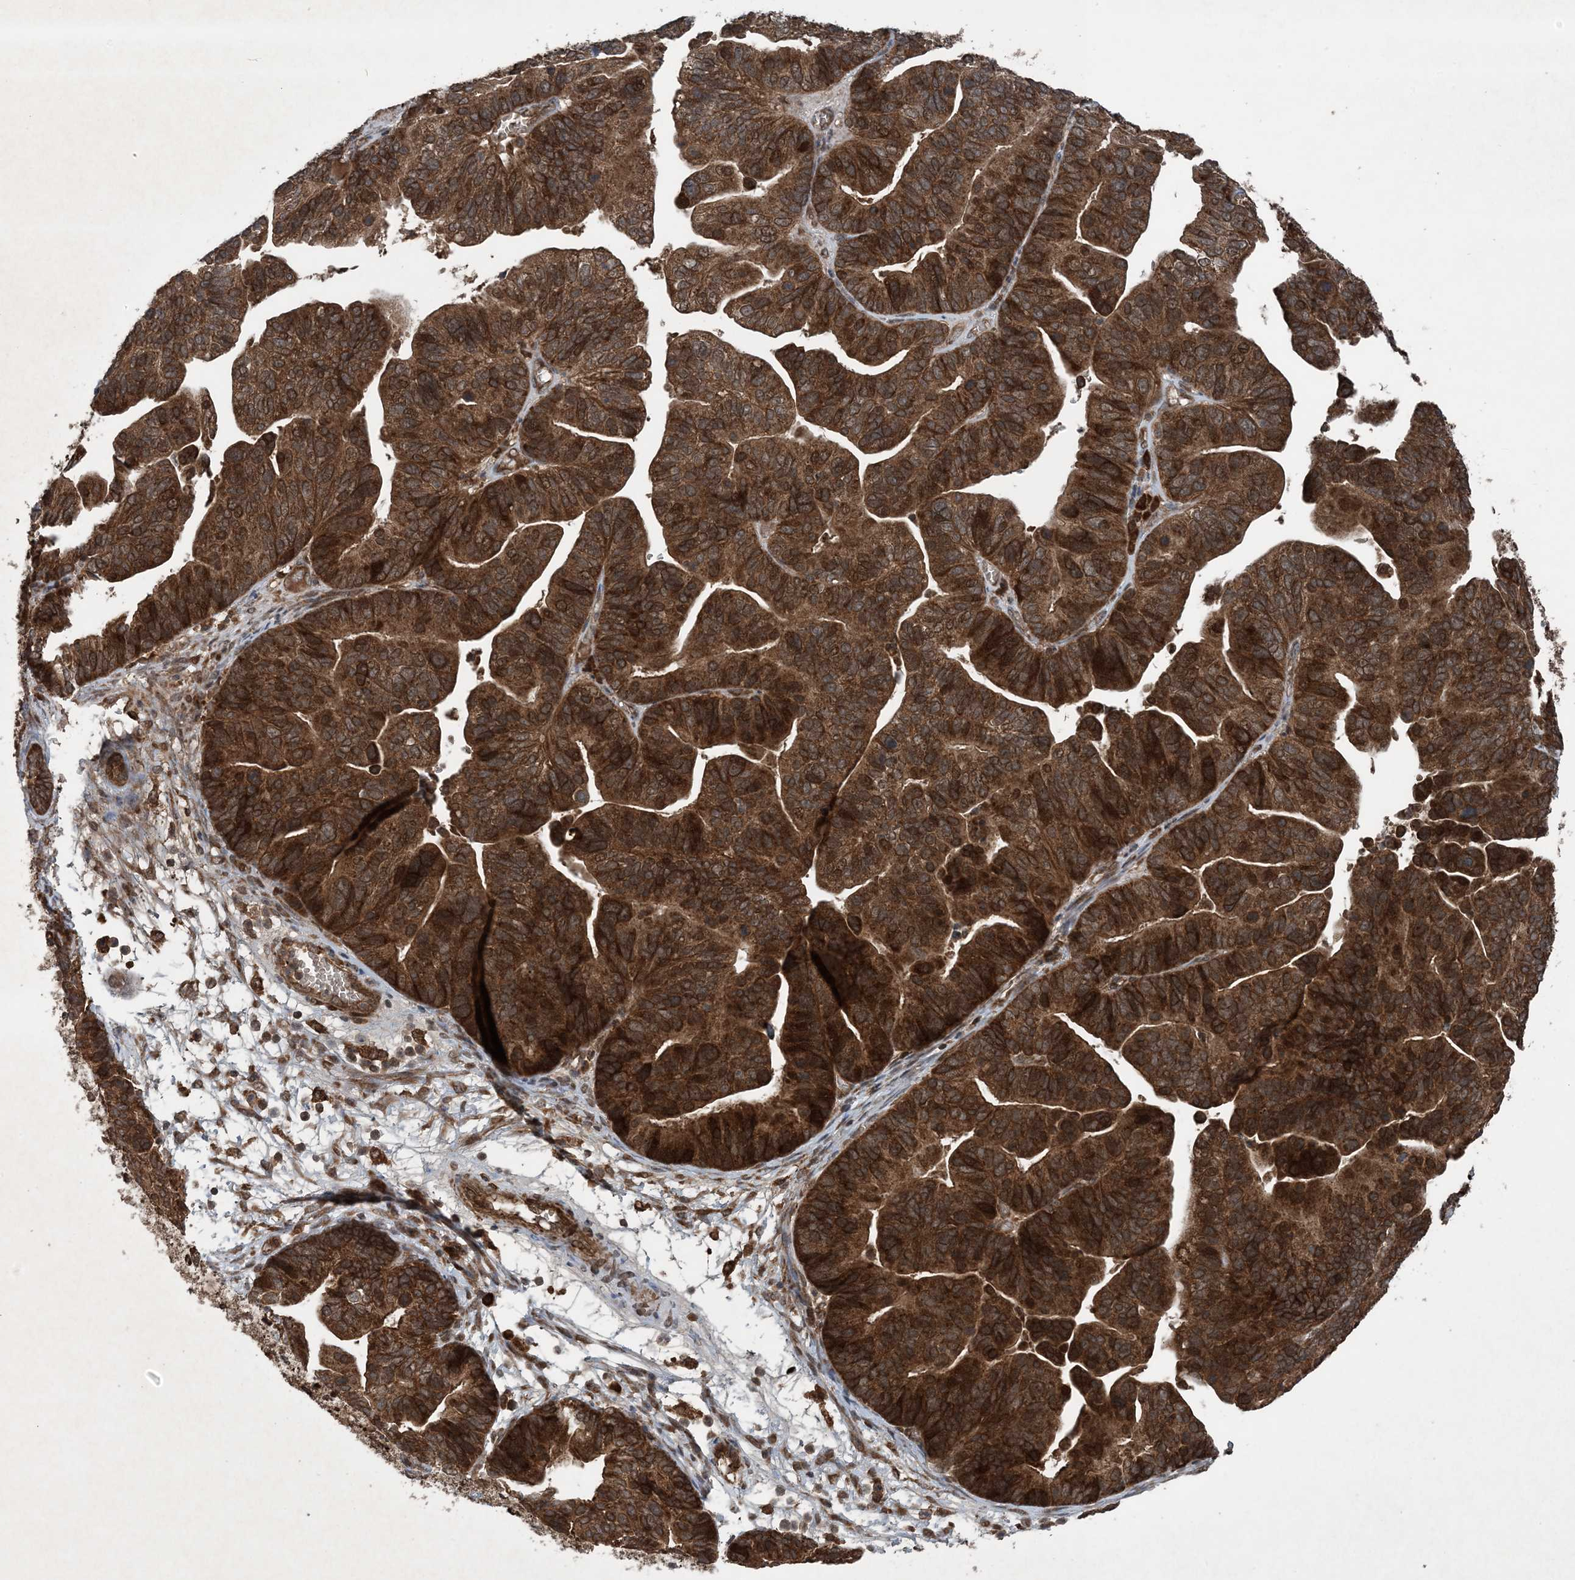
{"staining": {"intensity": "strong", "quantity": ">75%", "location": "cytoplasmic/membranous"}, "tissue": "ovarian cancer", "cell_type": "Tumor cells", "image_type": "cancer", "snomed": [{"axis": "morphology", "description": "Cystadenocarcinoma, serous, NOS"}, {"axis": "topography", "description": "Ovary"}], "caption": "Human ovarian cancer (serous cystadenocarcinoma) stained for a protein (brown) reveals strong cytoplasmic/membranous positive expression in about >75% of tumor cells.", "gene": "GNG5", "patient": {"sex": "female", "age": 56}}